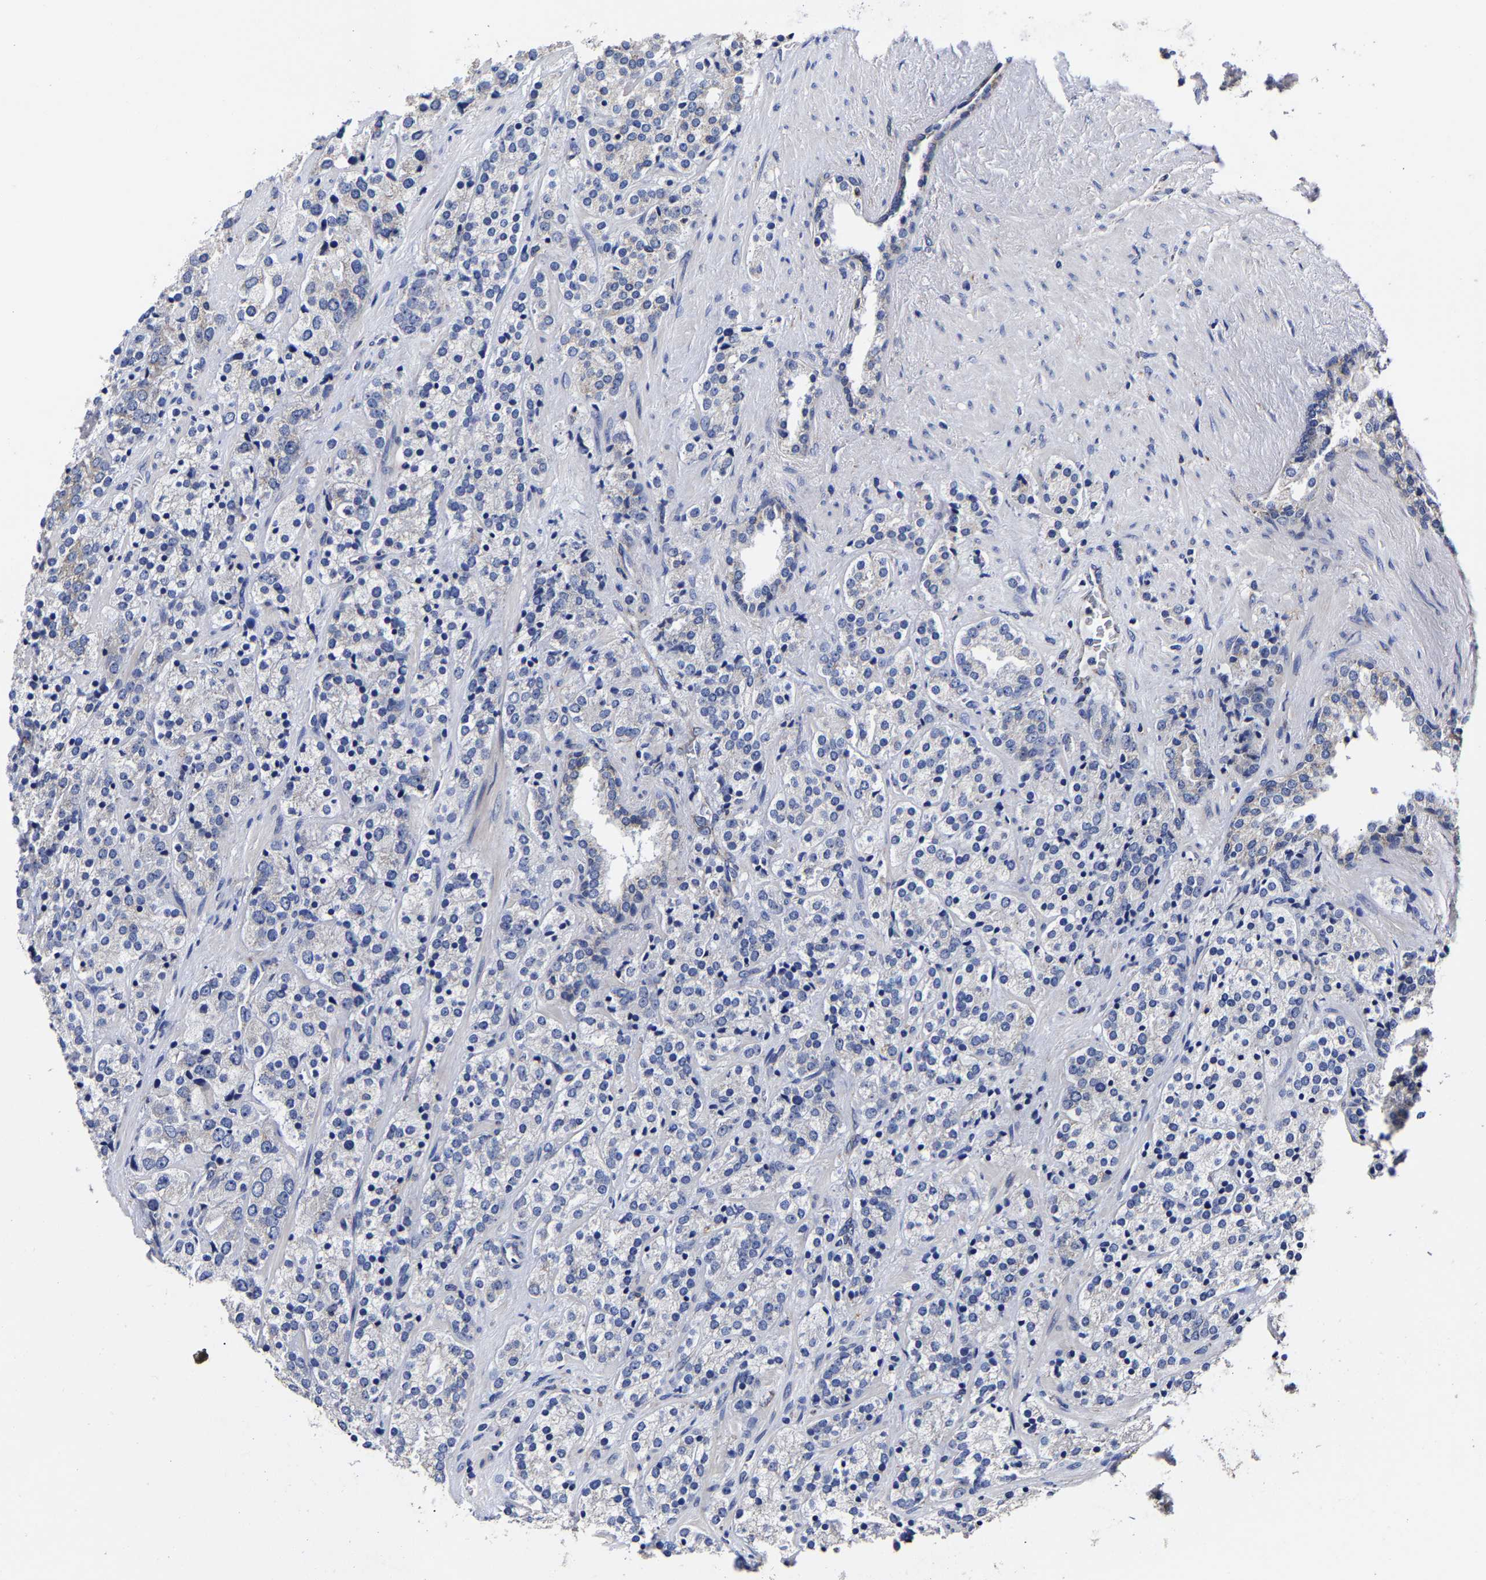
{"staining": {"intensity": "negative", "quantity": "none", "location": "none"}, "tissue": "prostate cancer", "cell_type": "Tumor cells", "image_type": "cancer", "snomed": [{"axis": "morphology", "description": "Adenocarcinoma, High grade"}, {"axis": "topography", "description": "Prostate"}], "caption": "Immunohistochemistry (IHC) photomicrograph of prostate cancer stained for a protein (brown), which exhibits no expression in tumor cells.", "gene": "AASS", "patient": {"sex": "male", "age": 71}}